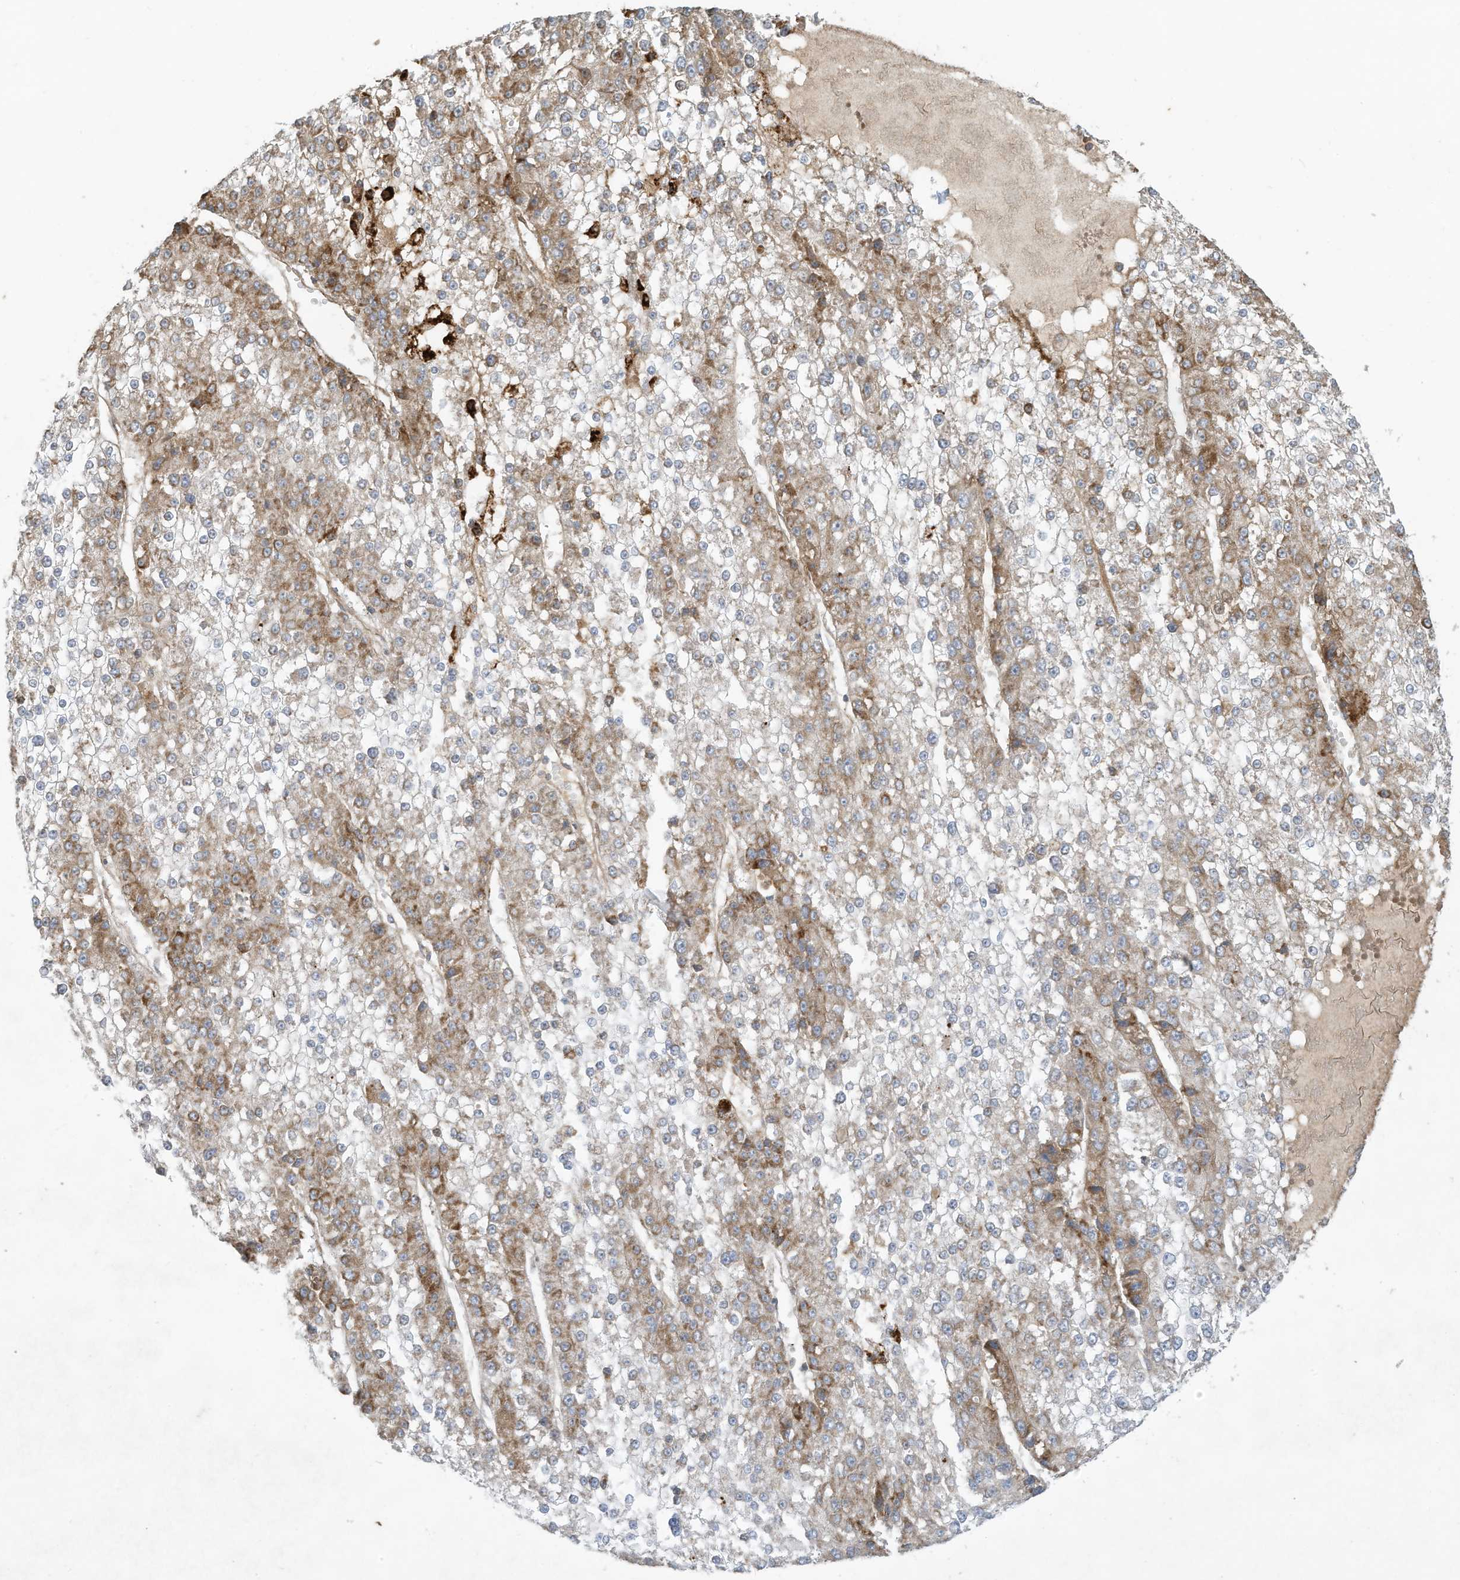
{"staining": {"intensity": "moderate", "quantity": "25%-75%", "location": "cytoplasmic/membranous"}, "tissue": "liver cancer", "cell_type": "Tumor cells", "image_type": "cancer", "snomed": [{"axis": "morphology", "description": "Carcinoma, Hepatocellular, NOS"}, {"axis": "topography", "description": "Liver"}], "caption": "Immunohistochemical staining of liver cancer exhibits medium levels of moderate cytoplasmic/membranous staining in about 25%-75% of tumor cells. (DAB (3,3'-diaminobenzidine) IHC with brightfield microscopy, high magnification).", "gene": "DDIT4", "patient": {"sex": "female", "age": 73}}